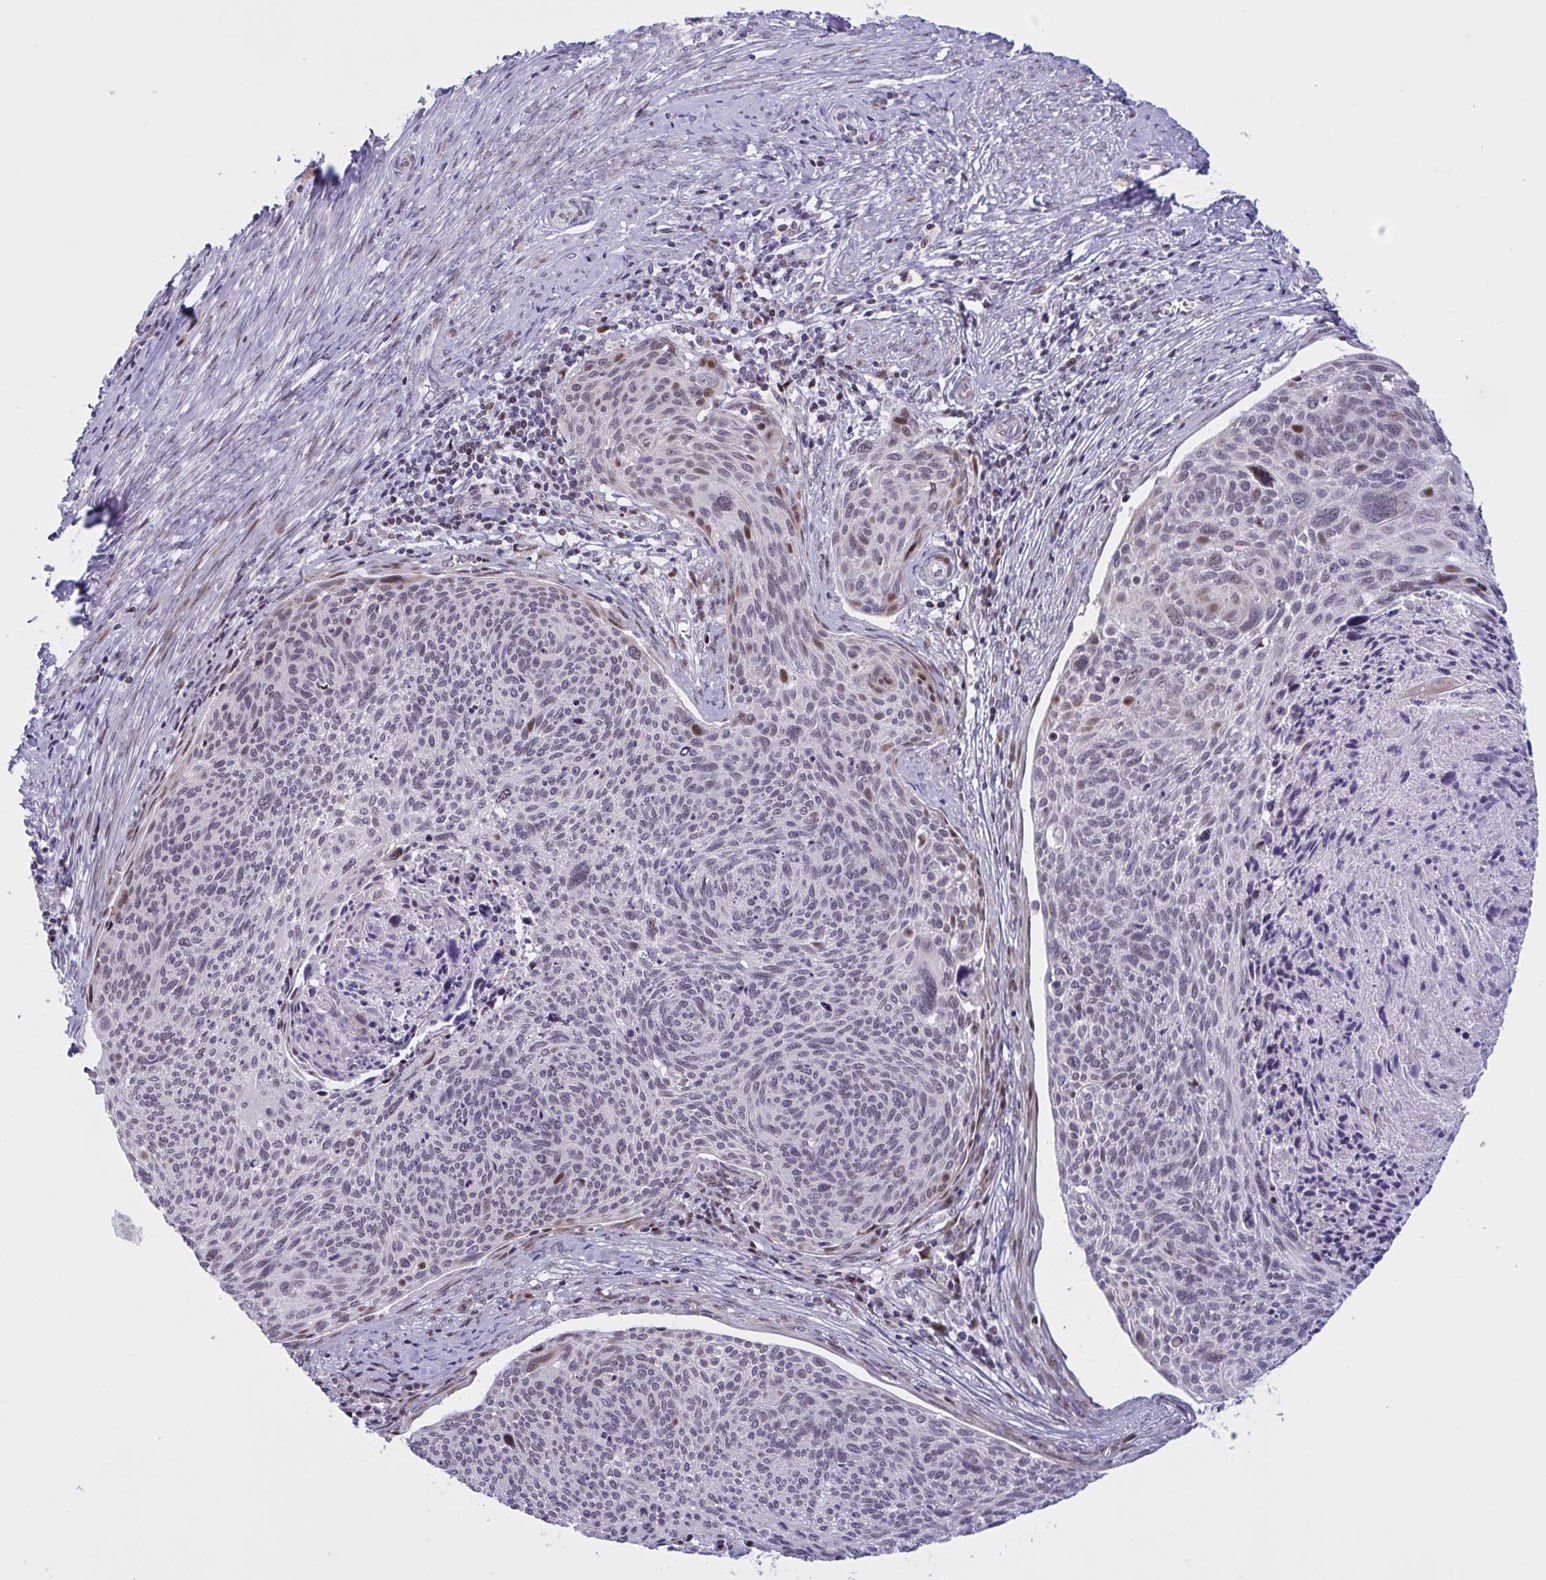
{"staining": {"intensity": "moderate", "quantity": "<25%", "location": "nuclear"}, "tissue": "cervical cancer", "cell_type": "Tumor cells", "image_type": "cancer", "snomed": [{"axis": "morphology", "description": "Squamous cell carcinoma, NOS"}, {"axis": "topography", "description": "Cervix"}], "caption": "Human squamous cell carcinoma (cervical) stained with a brown dye reveals moderate nuclear positive expression in approximately <25% of tumor cells.", "gene": "RBL1", "patient": {"sex": "female", "age": 49}}